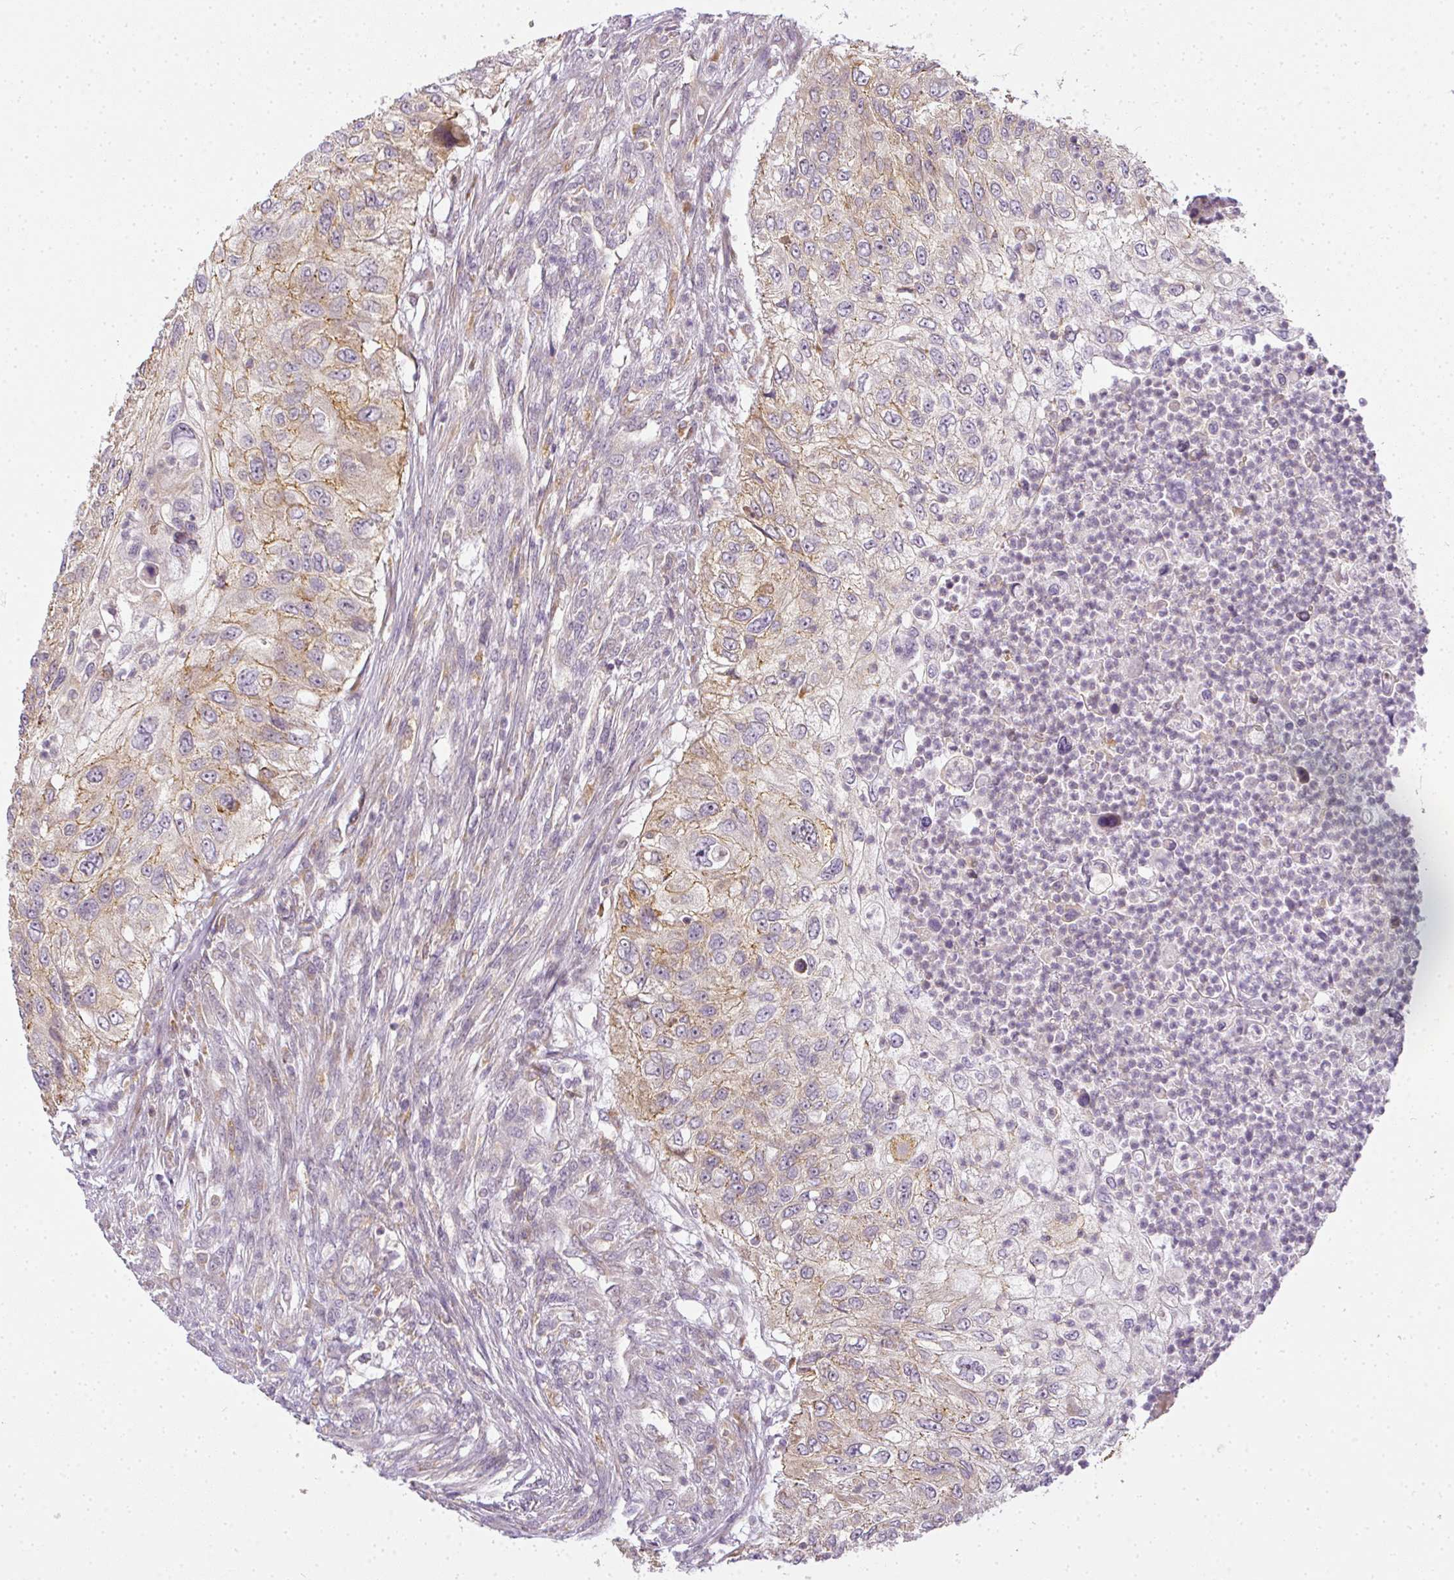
{"staining": {"intensity": "moderate", "quantity": "25%-75%", "location": "cytoplasmic/membranous"}, "tissue": "urothelial cancer", "cell_type": "Tumor cells", "image_type": "cancer", "snomed": [{"axis": "morphology", "description": "Urothelial carcinoma, High grade"}, {"axis": "topography", "description": "Urinary bladder"}], "caption": "The image shows a brown stain indicating the presence of a protein in the cytoplasmic/membranous of tumor cells in urothelial carcinoma (high-grade). The staining is performed using DAB (3,3'-diaminobenzidine) brown chromogen to label protein expression. The nuclei are counter-stained blue using hematoxylin.", "gene": "MED19", "patient": {"sex": "female", "age": 60}}